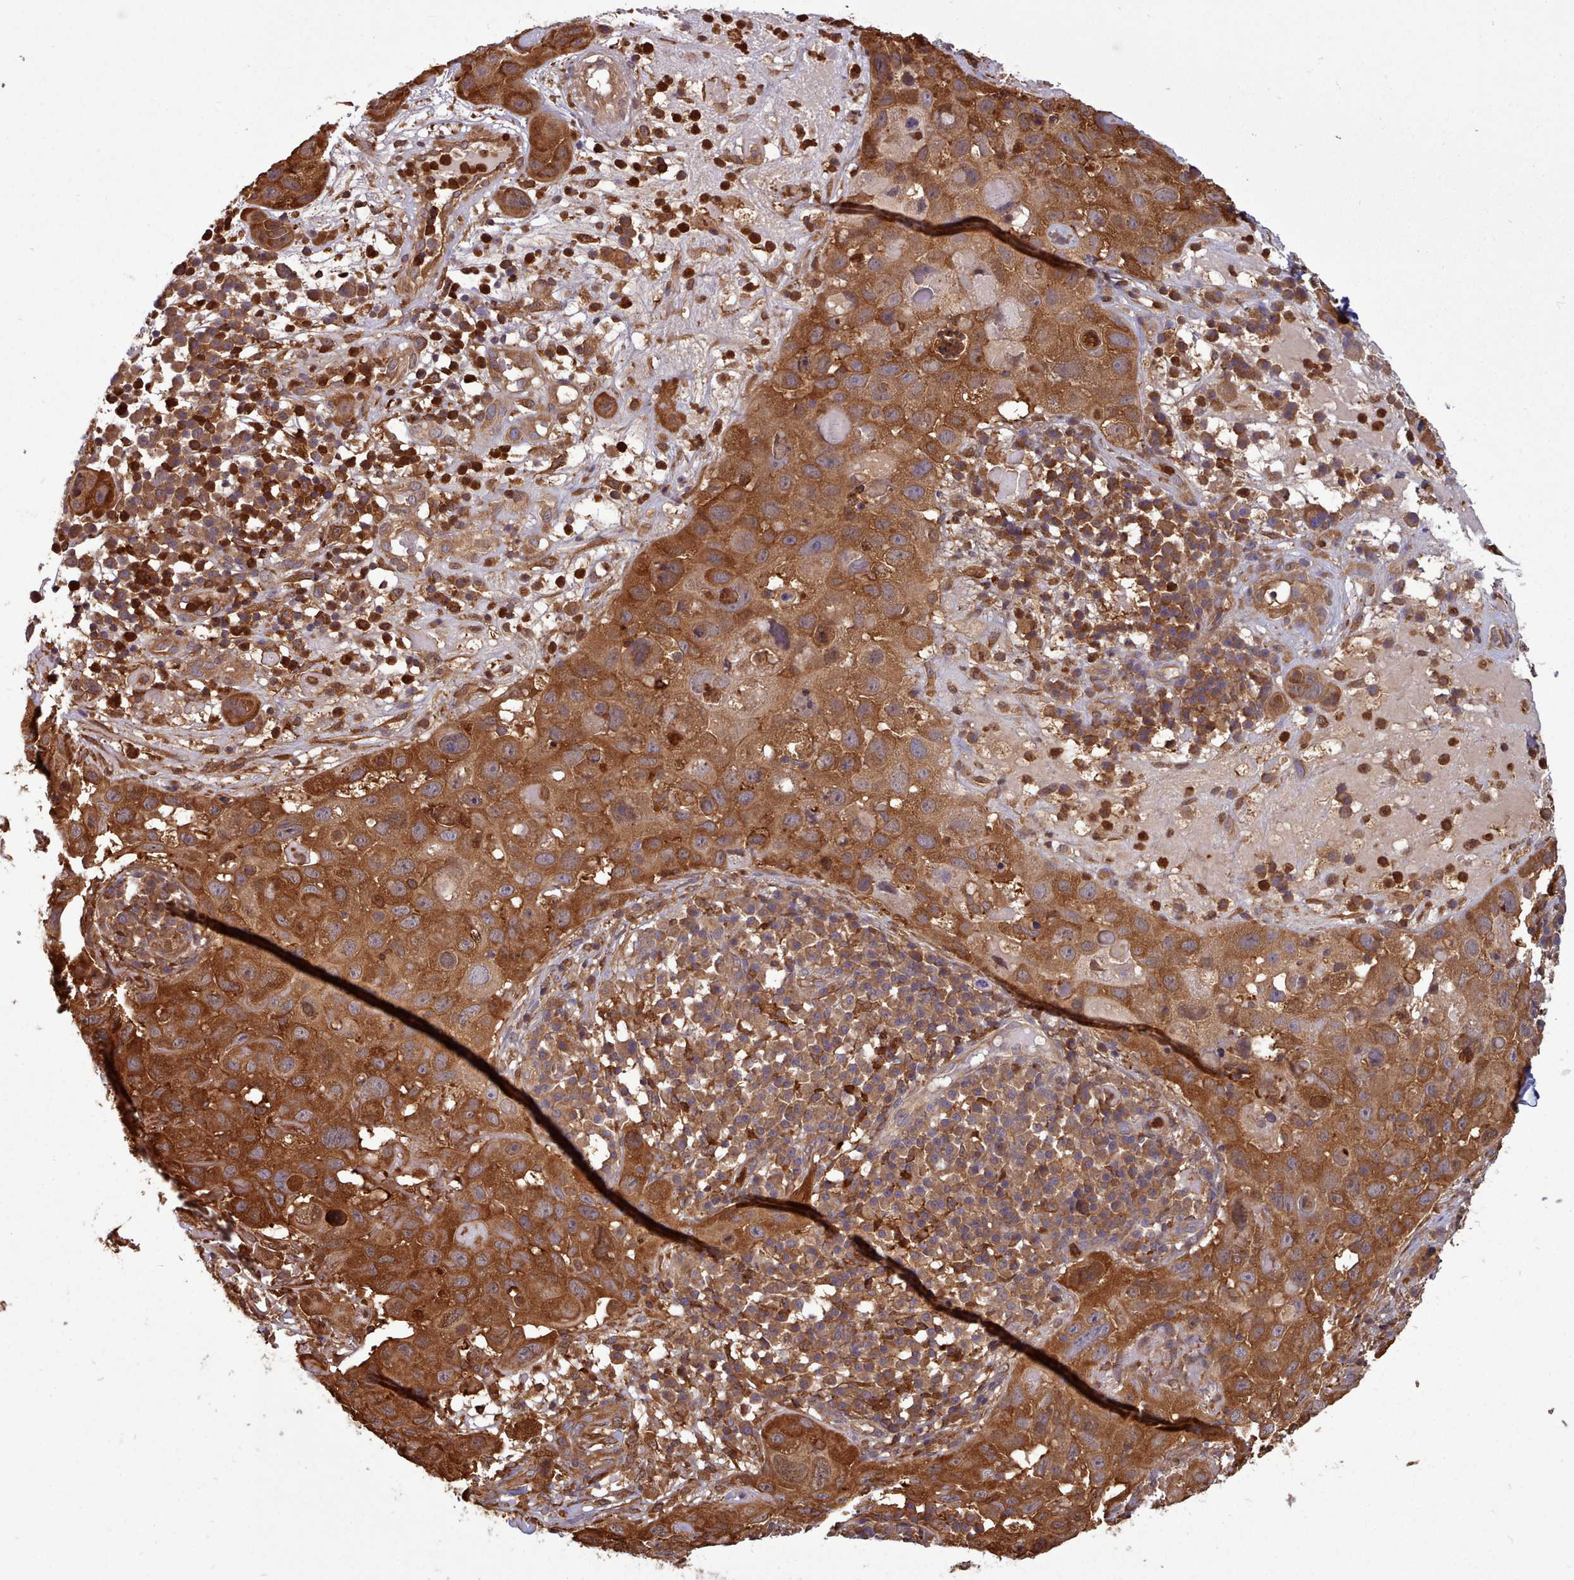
{"staining": {"intensity": "strong", "quantity": ">75%", "location": "cytoplasmic/membranous"}, "tissue": "skin cancer", "cell_type": "Tumor cells", "image_type": "cancer", "snomed": [{"axis": "morphology", "description": "Squamous cell carcinoma in situ, NOS"}, {"axis": "morphology", "description": "Squamous cell carcinoma, NOS"}, {"axis": "topography", "description": "Skin"}], "caption": "DAB immunohistochemical staining of squamous cell carcinoma in situ (skin) shows strong cytoplasmic/membranous protein expression in approximately >75% of tumor cells.", "gene": "SLC4A9", "patient": {"sex": "male", "age": 93}}